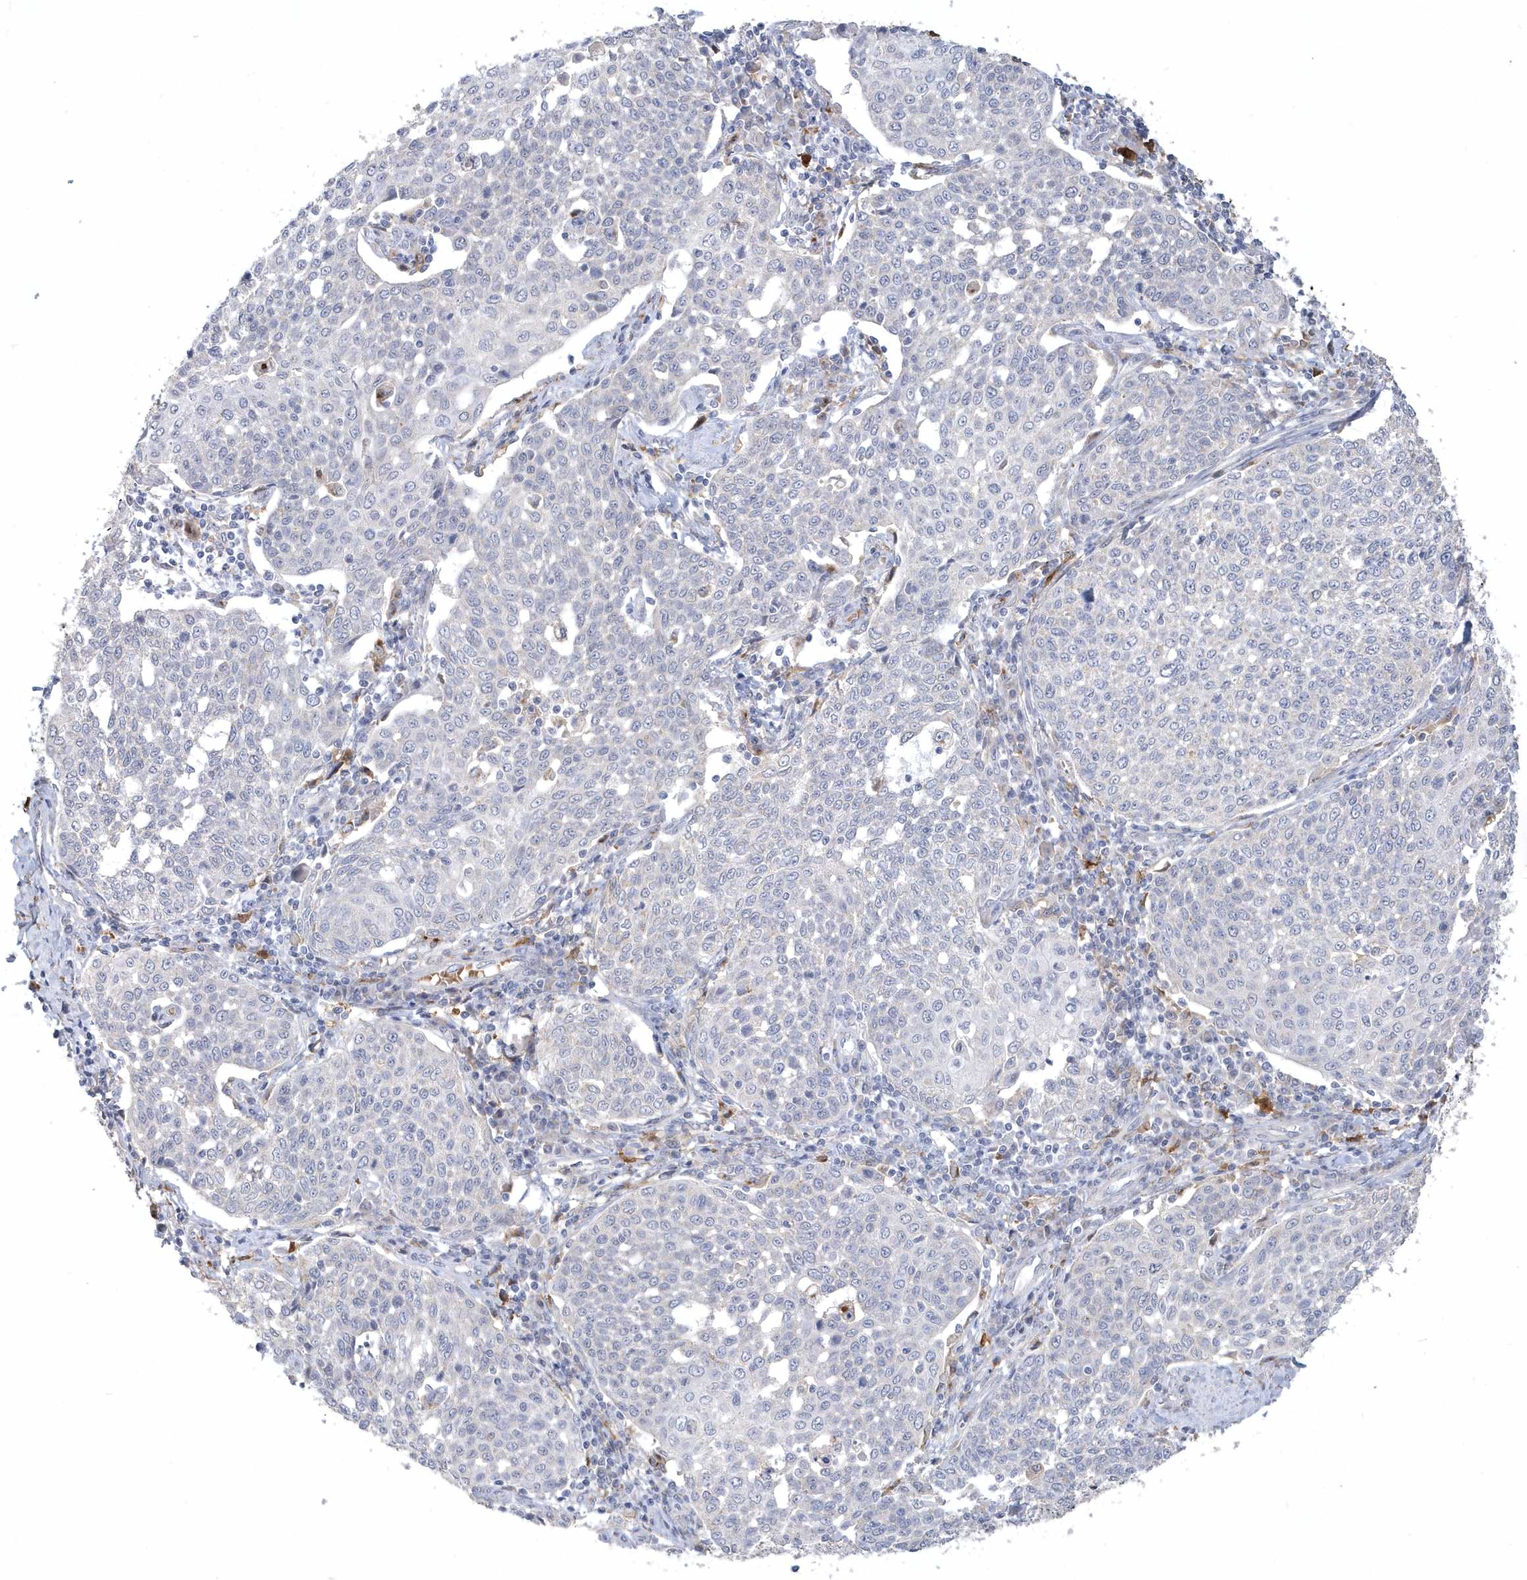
{"staining": {"intensity": "negative", "quantity": "none", "location": "none"}, "tissue": "cervical cancer", "cell_type": "Tumor cells", "image_type": "cancer", "snomed": [{"axis": "morphology", "description": "Squamous cell carcinoma, NOS"}, {"axis": "topography", "description": "Cervix"}], "caption": "Squamous cell carcinoma (cervical) was stained to show a protein in brown. There is no significant expression in tumor cells.", "gene": "TSPEAR", "patient": {"sex": "female", "age": 34}}